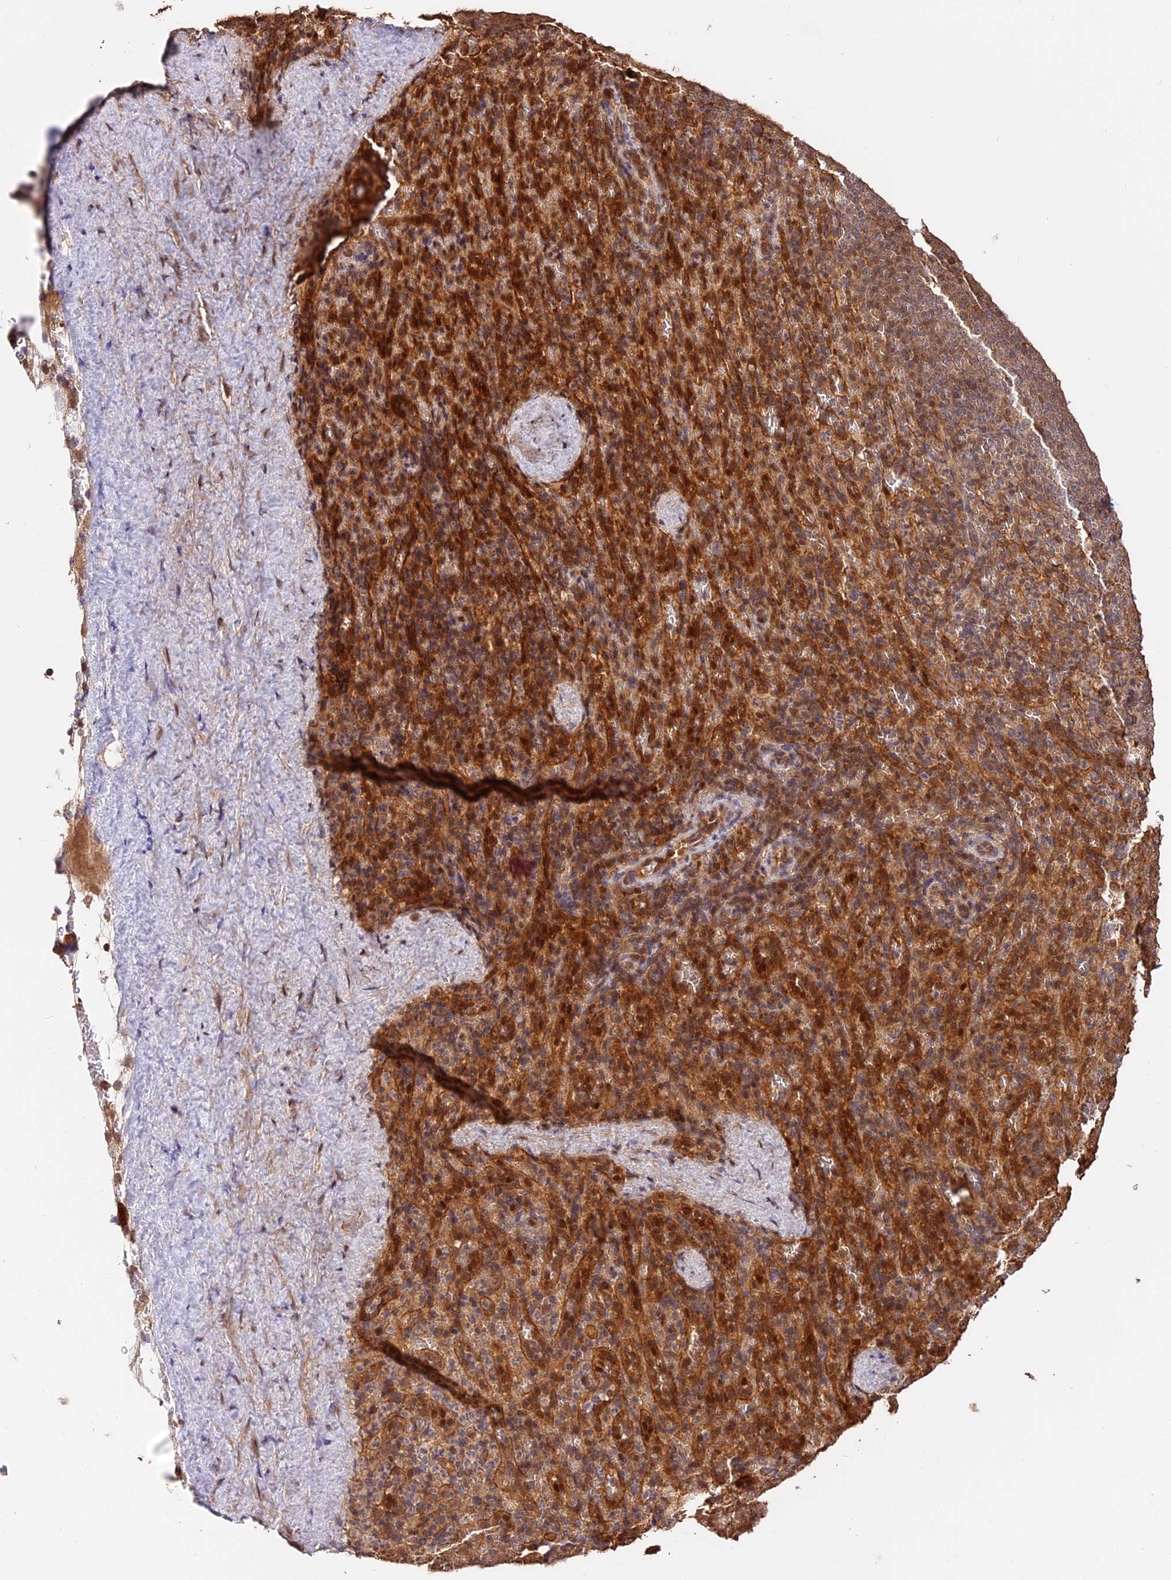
{"staining": {"intensity": "negative", "quantity": "none", "location": "none"}, "tissue": "spleen", "cell_type": "Cells in red pulp", "image_type": "normal", "snomed": [{"axis": "morphology", "description": "Normal tissue, NOS"}, {"axis": "topography", "description": "Spleen"}], "caption": "Immunohistochemistry (IHC) of unremarkable spleen exhibits no expression in cells in red pulp. (IHC, brightfield microscopy, high magnification).", "gene": "PPP1R37", "patient": {"sex": "female", "age": 21}}